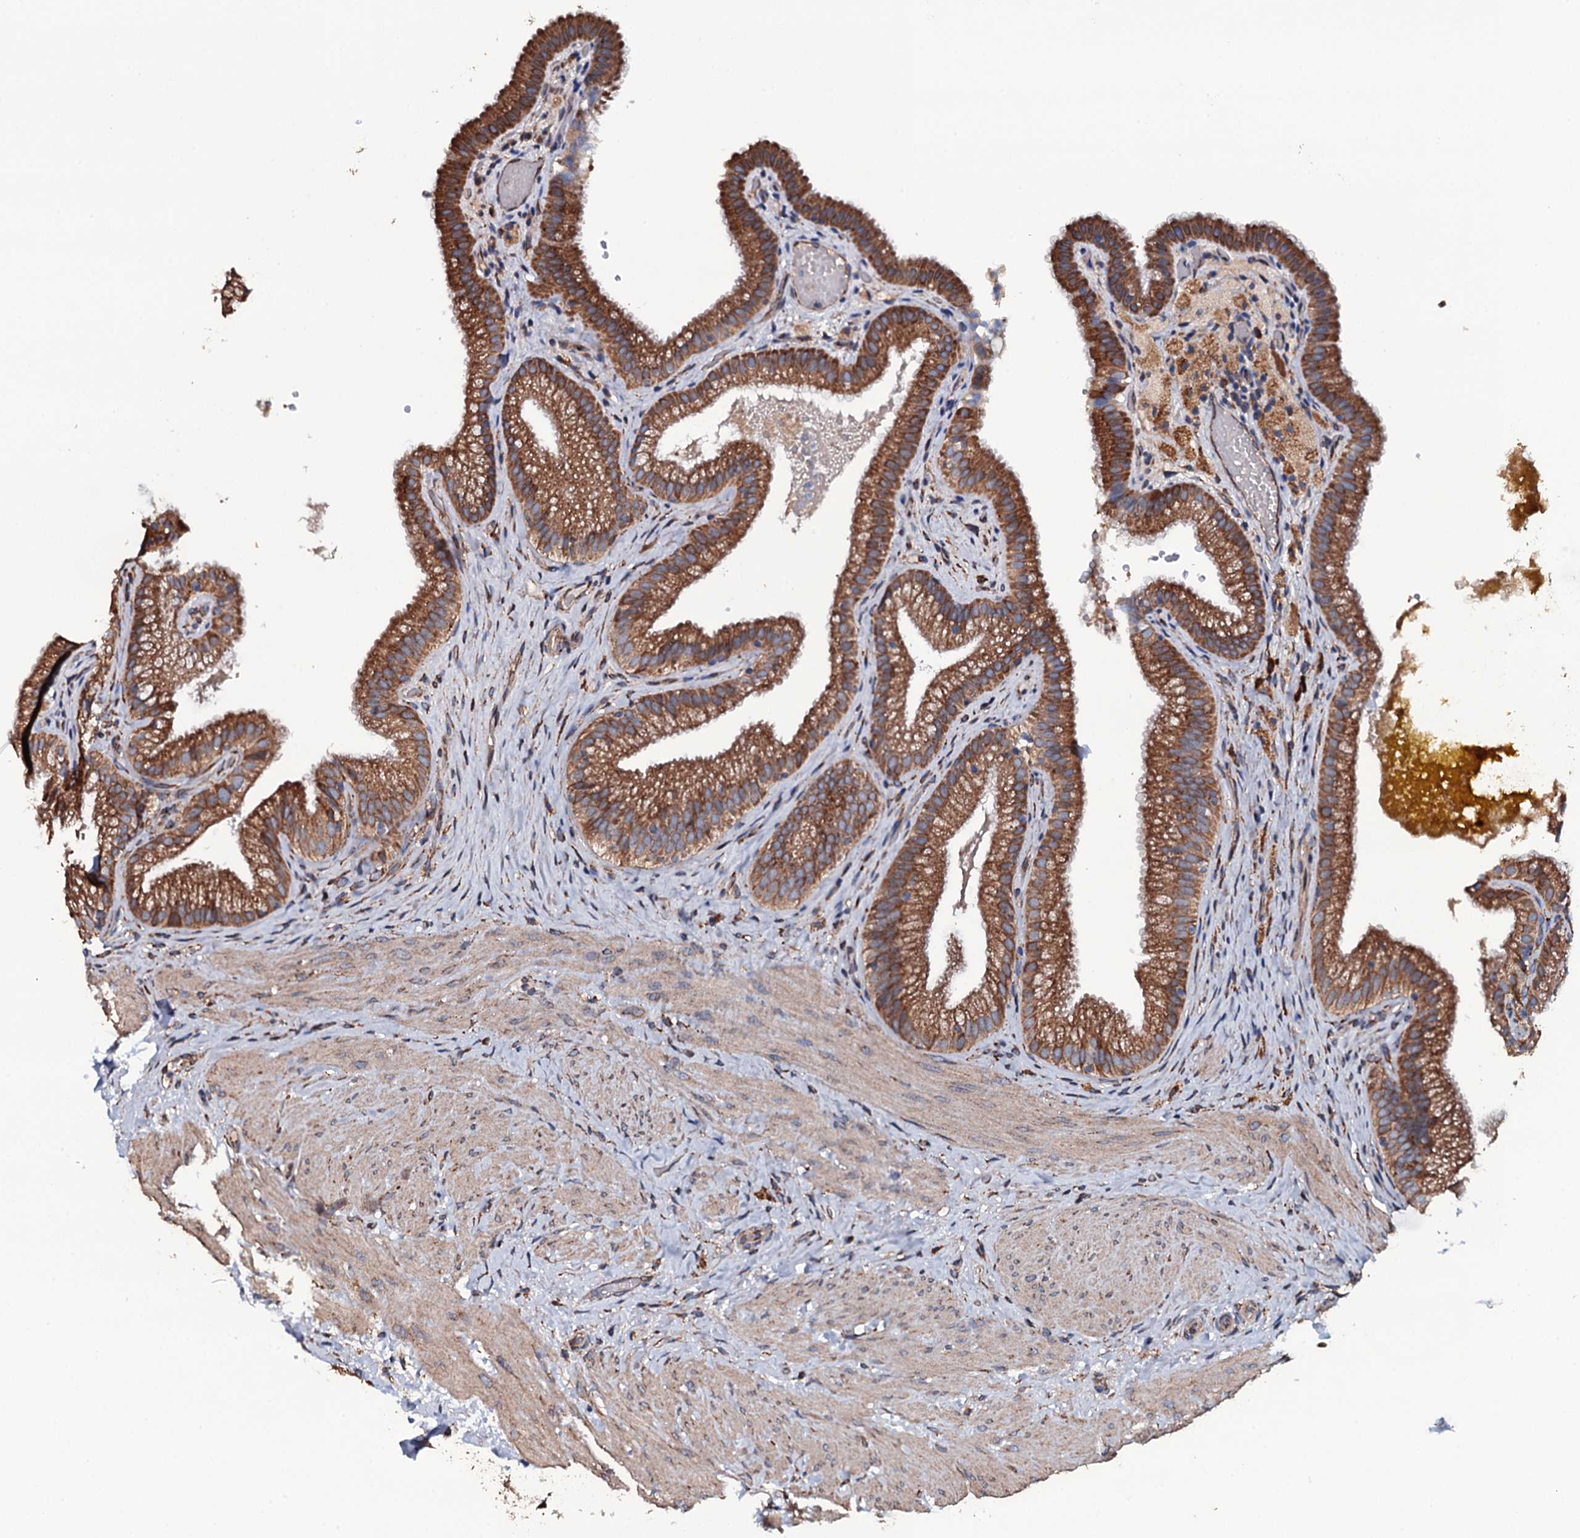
{"staining": {"intensity": "strong", "quantity": ">75%", "location": "cytoplasmic/membranous"}, "tissue": "gallbladder", "cell_type": "Glandular cells", "image_type": "normal", "snomed": [{"axis": "morphology", "description": "Normal tissue, NOS"}, {"axis": "morphology", "description": "Inflammation, NOS"}, {"axis": "topography", "description": "Gallbladder"}], "caption": "DAB (3,3'-diaminobenzidine) immunohistochemical staining of benign human gallbladder reveals strong cytoplasmic/membranous protein positivity in approximately >75% of glandular cells. (brown staining indicates protein expression, while blue staining denotes nuclei).", "gene": "RAB12", "patient": {"sex": "male", "age": 51}}